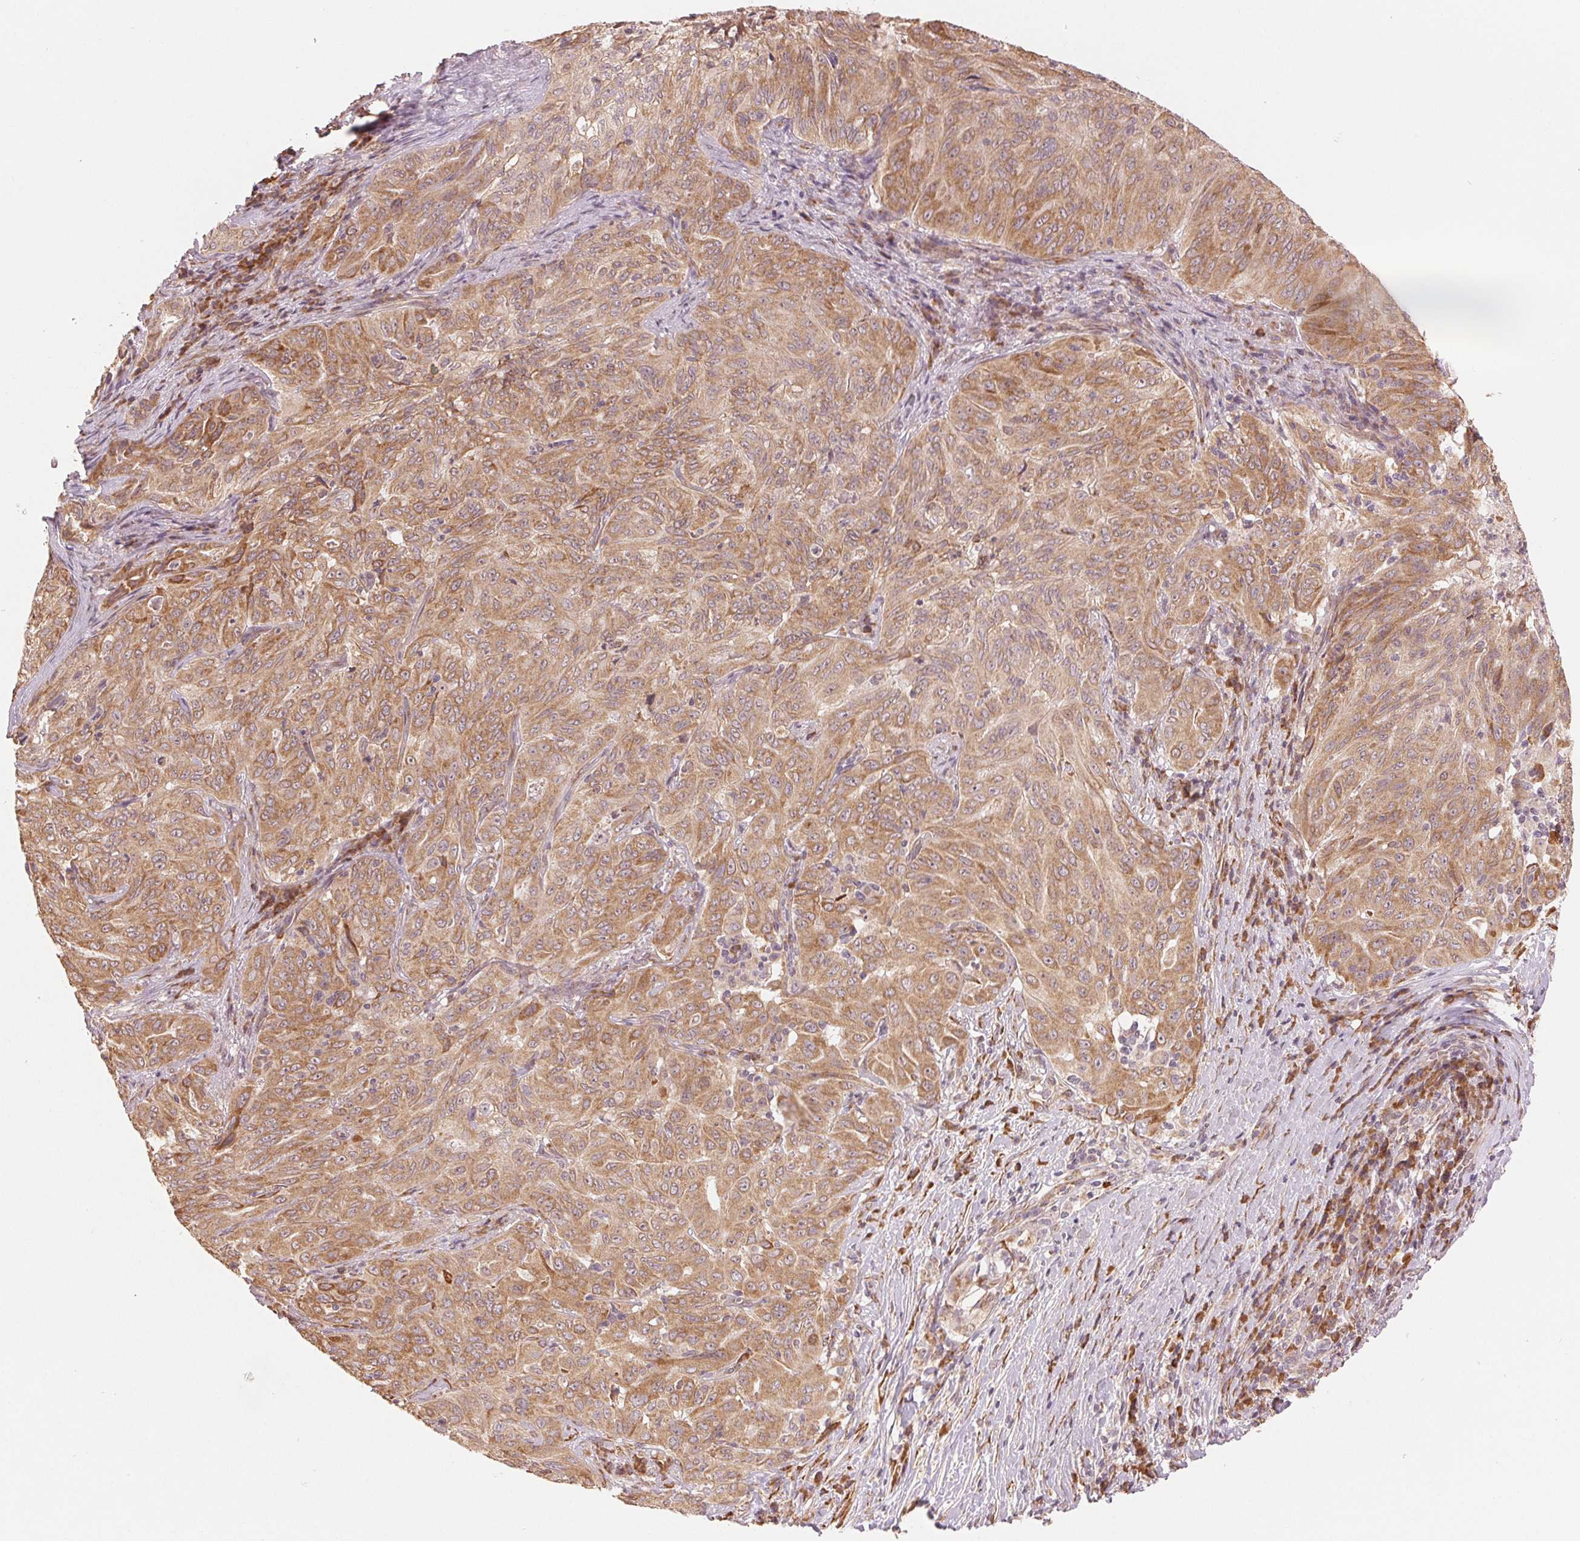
{"staining": {"intensity": "moderate", "quantity": ">75%", "location": "cytoplasmic/membranous"}, "tissue": "pancreatic cancer", "cell_type": "Tumor cells", "image_type": "cancer", "snomed": [{"axis": "morphology", "description": "Adenocarcinoma, NOS"}, {"axis": "topography", "description": "Pancreas"}], "caption": "The photomicrograph displays immunohistochemical staining of pancreatic cancer. There is moderate cytoplasmic/membranous staining is appreciated in approximately >75% of tumor cells.", "gene": "SLC20A1", "patient": {"sex": "male", "age": 63}}